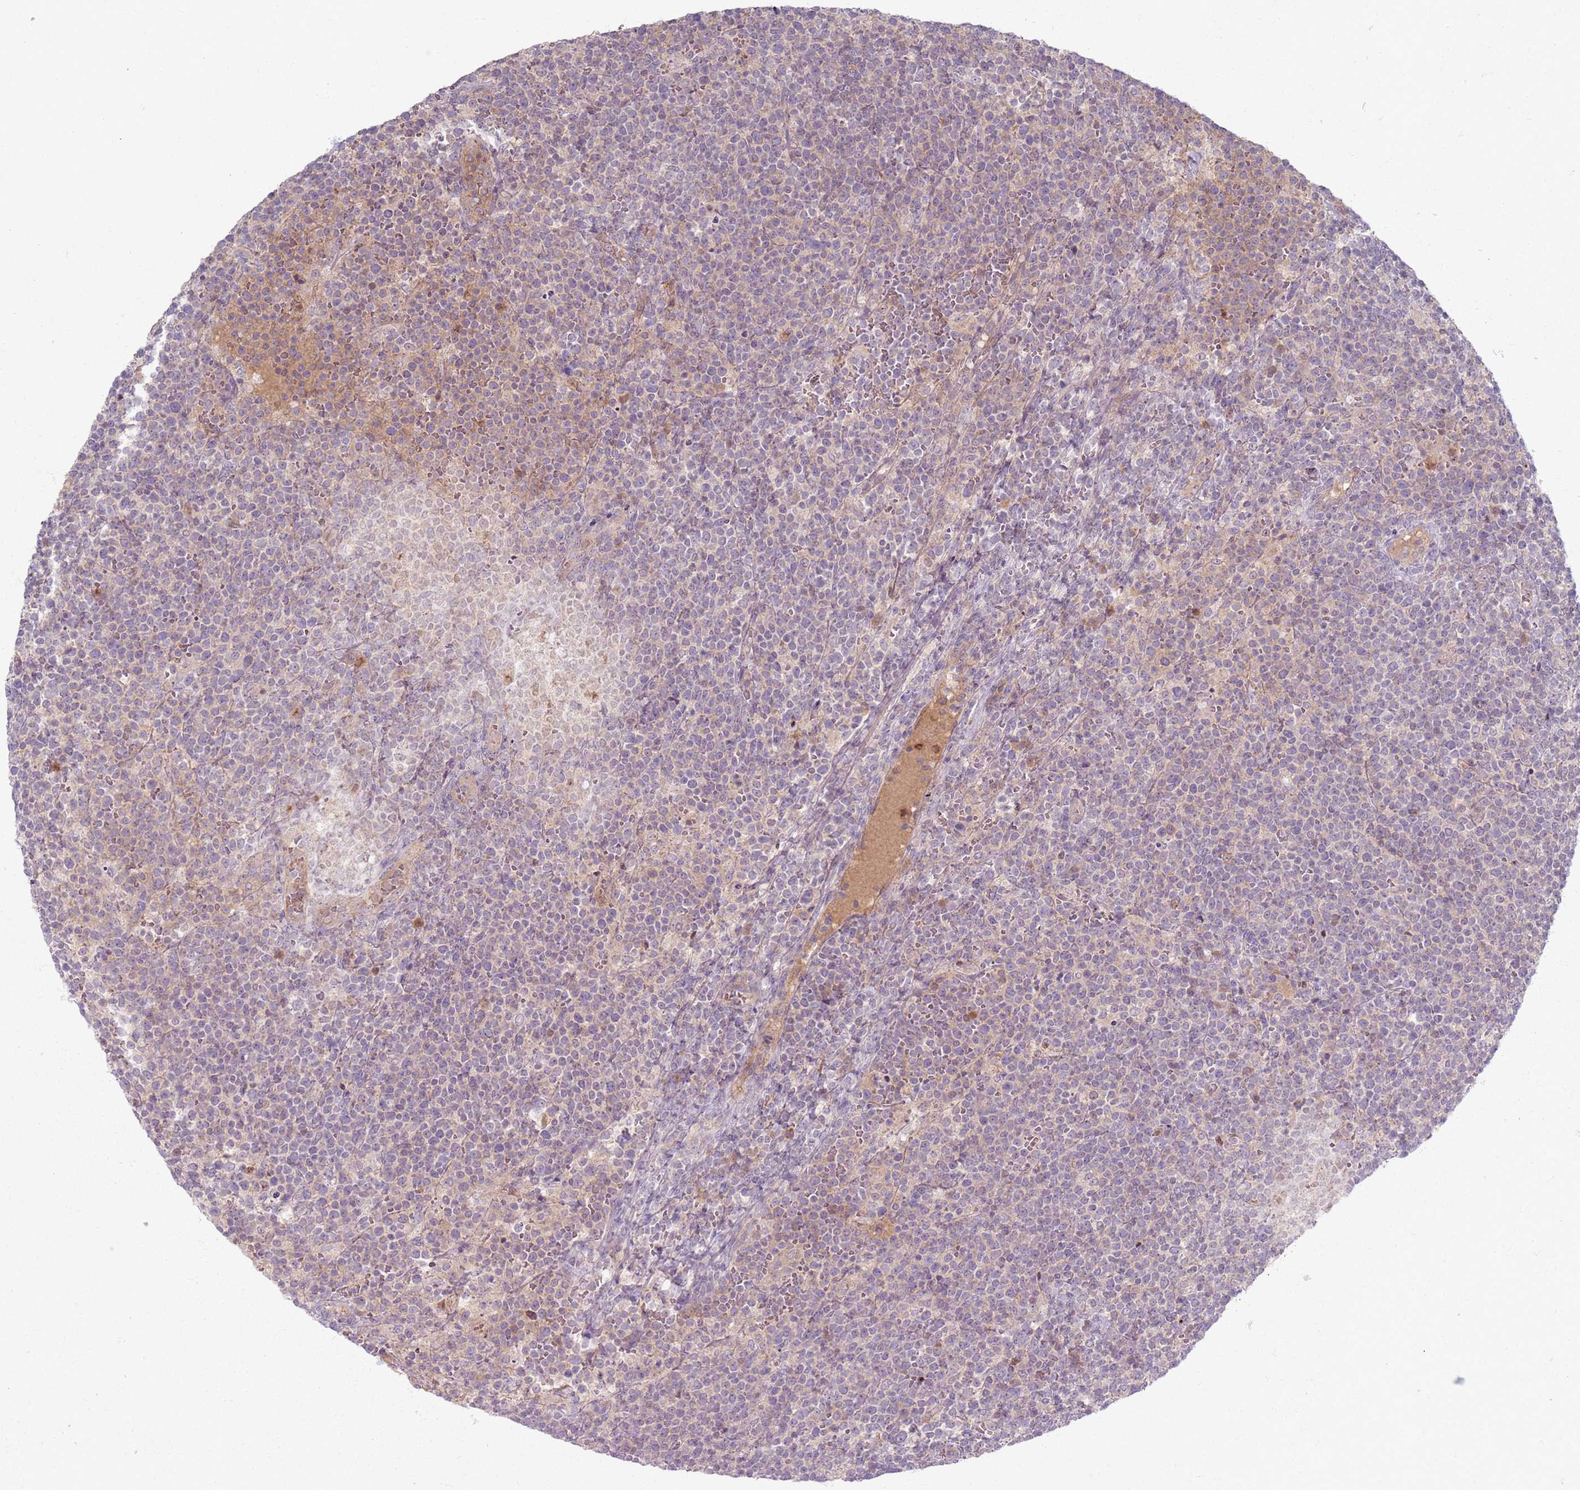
{"staining": {"intensity": "negative", "quantity": "none", "location": "none"}, "tissue": "lymphoma", "cell_type": "Tumor cells", "image_type": "cancer", "snomed": [{"axis": "morphology", "description": "Malignant lymphoma, non-Hodgkin's type, High grade"}, {"axis": "topography", "description": "Lymph node"}], "caption": "The image exhibits no staining of tumor cells in high-grade malignant lymphoma, non-Hodgkin's type.", "gene": "ZDHHC2", "patient": {"sex": "male", "age": 61}}